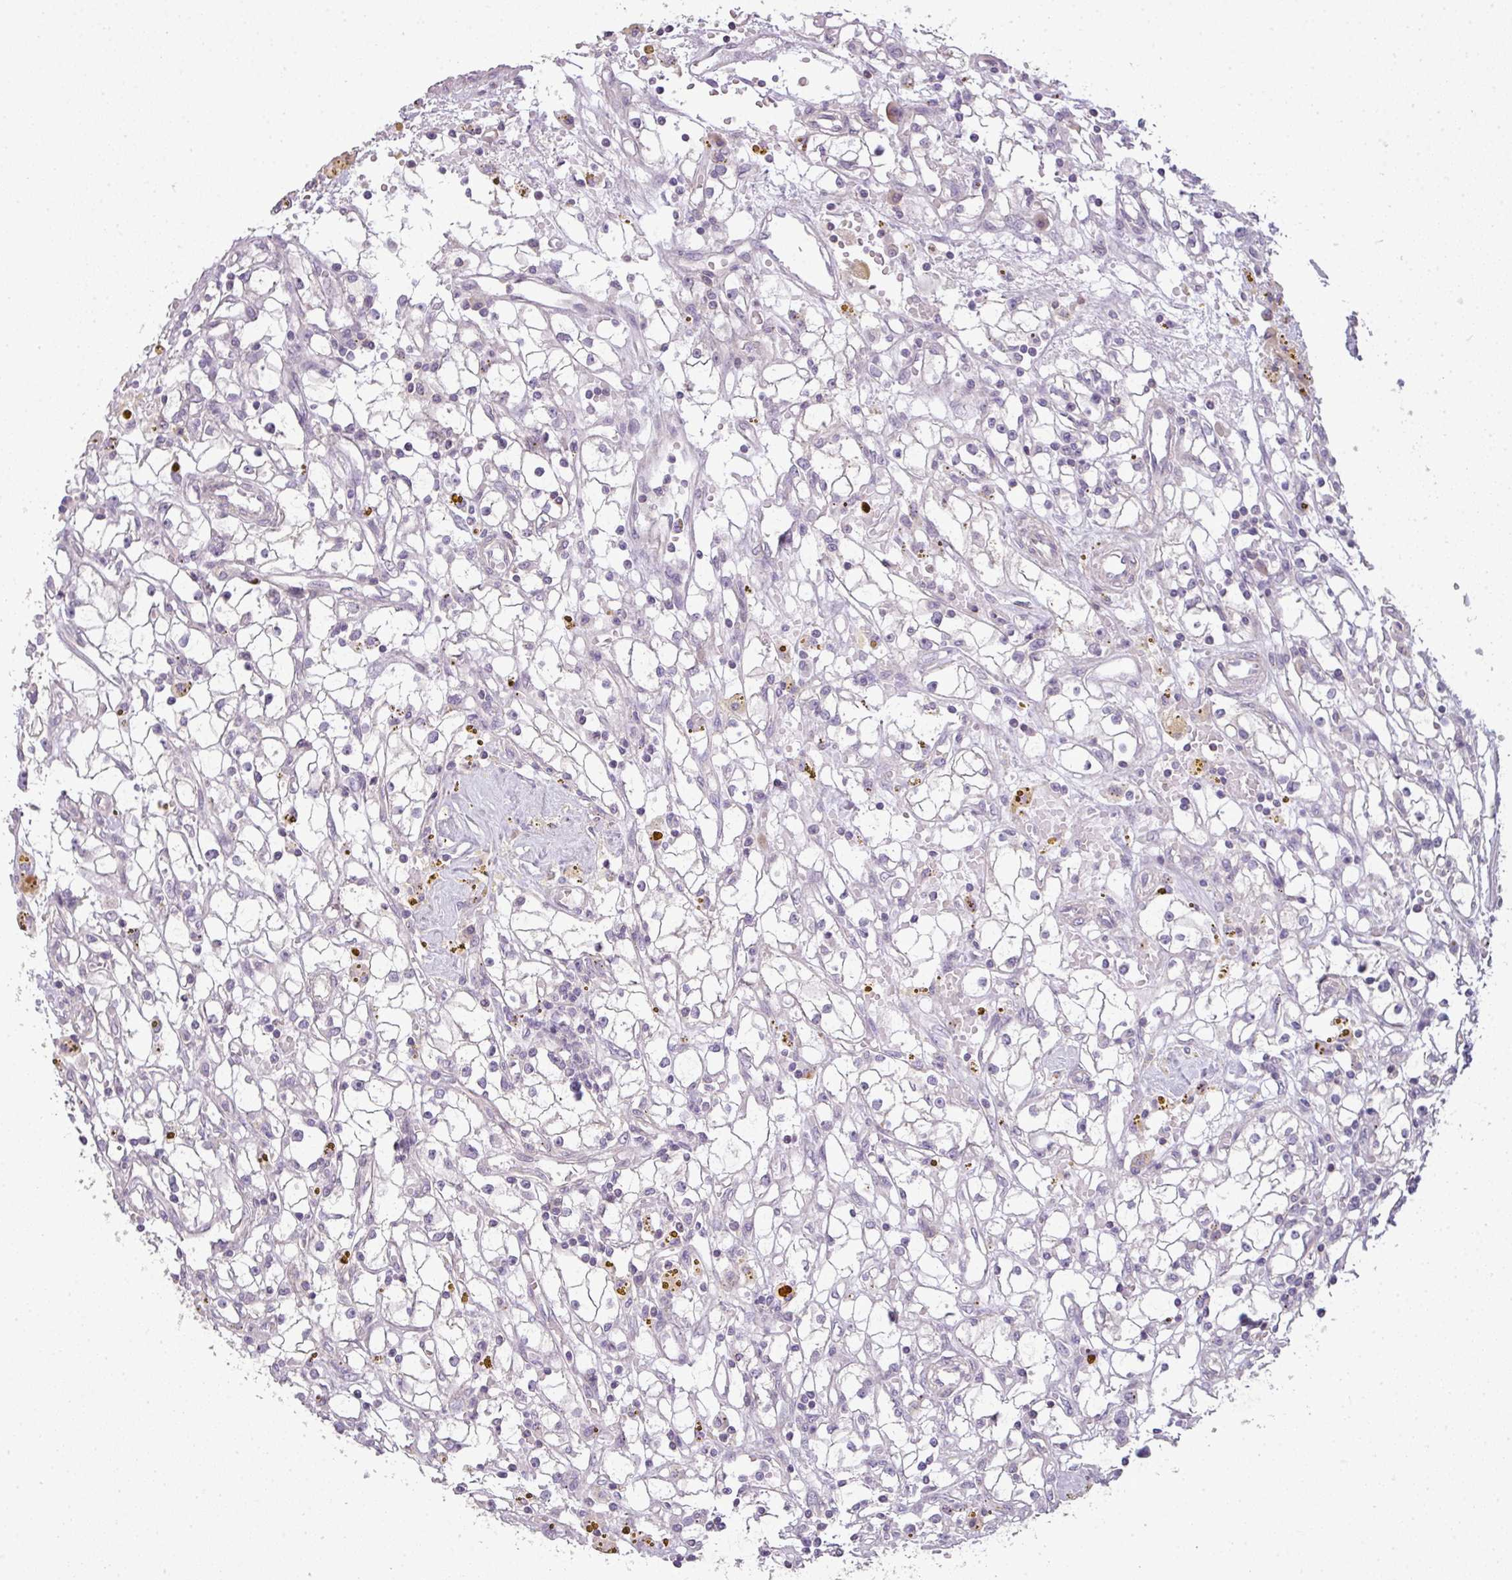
{"staining": {"intensity": "negative", "quantity": "none", "location": "none"}, "tissue": "renal cancer", "cell_type": "Tumor cells", "image_type": "cancer", "snomed": [{"axis": "morphology", "description": "Adenocarcinoma, NOS"}, {"axis": "topography", "description": "Kidney"}], "caption": "Renal adenocarcinoma stained for a protein using immunohistochemistry shows no staining tumor cells.", "gene": "LY9", "patient": {"sex": "male", "age": 56}}